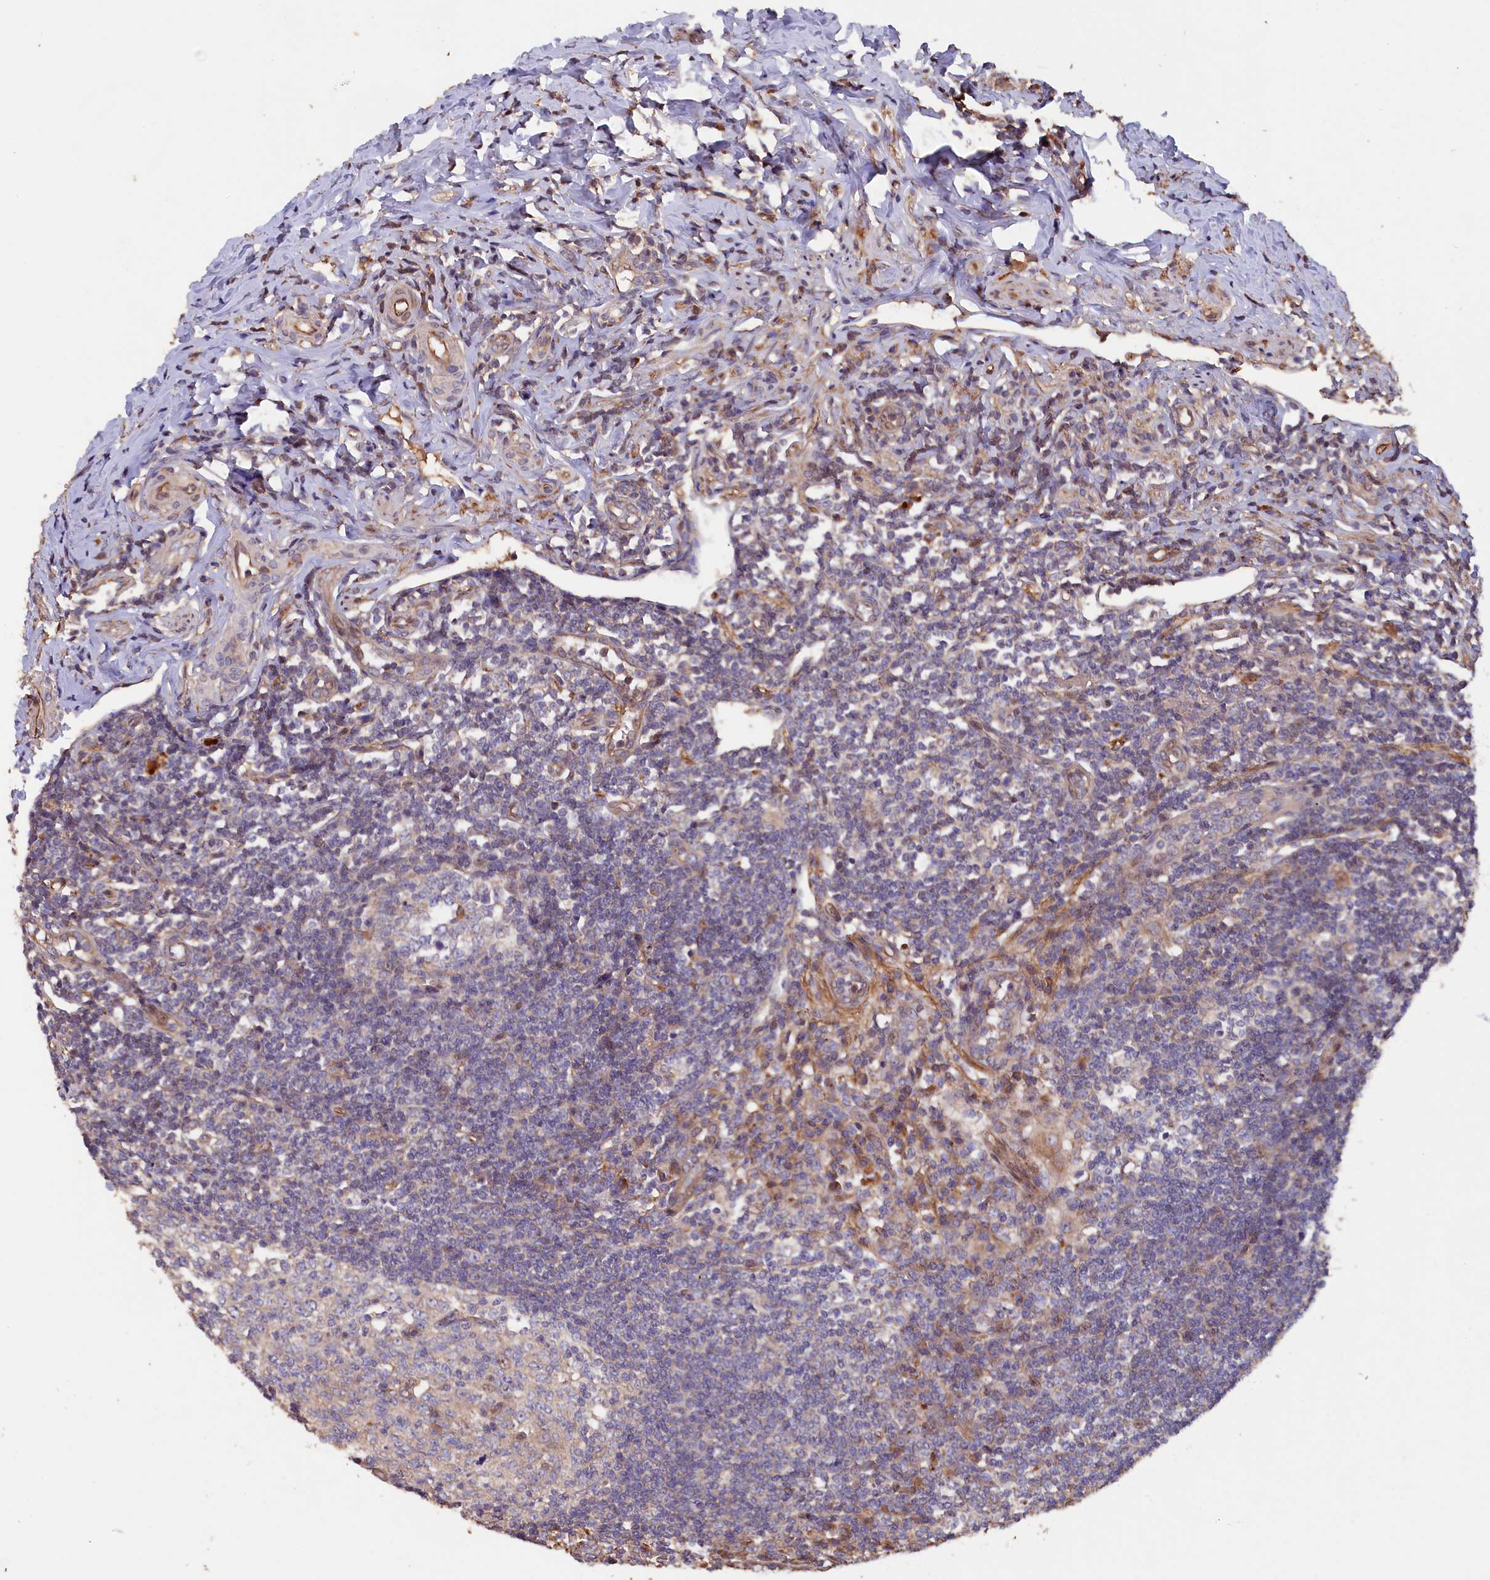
{"staining": {"intensity": "moderate", "quantity": ">75%", "location": "cytoplasmic/membranous"}, "tissue": "appendix", "cell_type": "Glandular cells", "image_type": "normal", "snomed": [{"axis": "morphology", "description": "Normal tissue, NOS"}, {"axis": "topography", "description": "Appendix"}], "caption": "Brown immunohistochemical staining in normal appendix demonstrates moderate cytoplasmic/membranous staining in approximately >75% of glandular cells.", "gene": "GREB1L", "patient": {"sex": "female", "age": 33}}